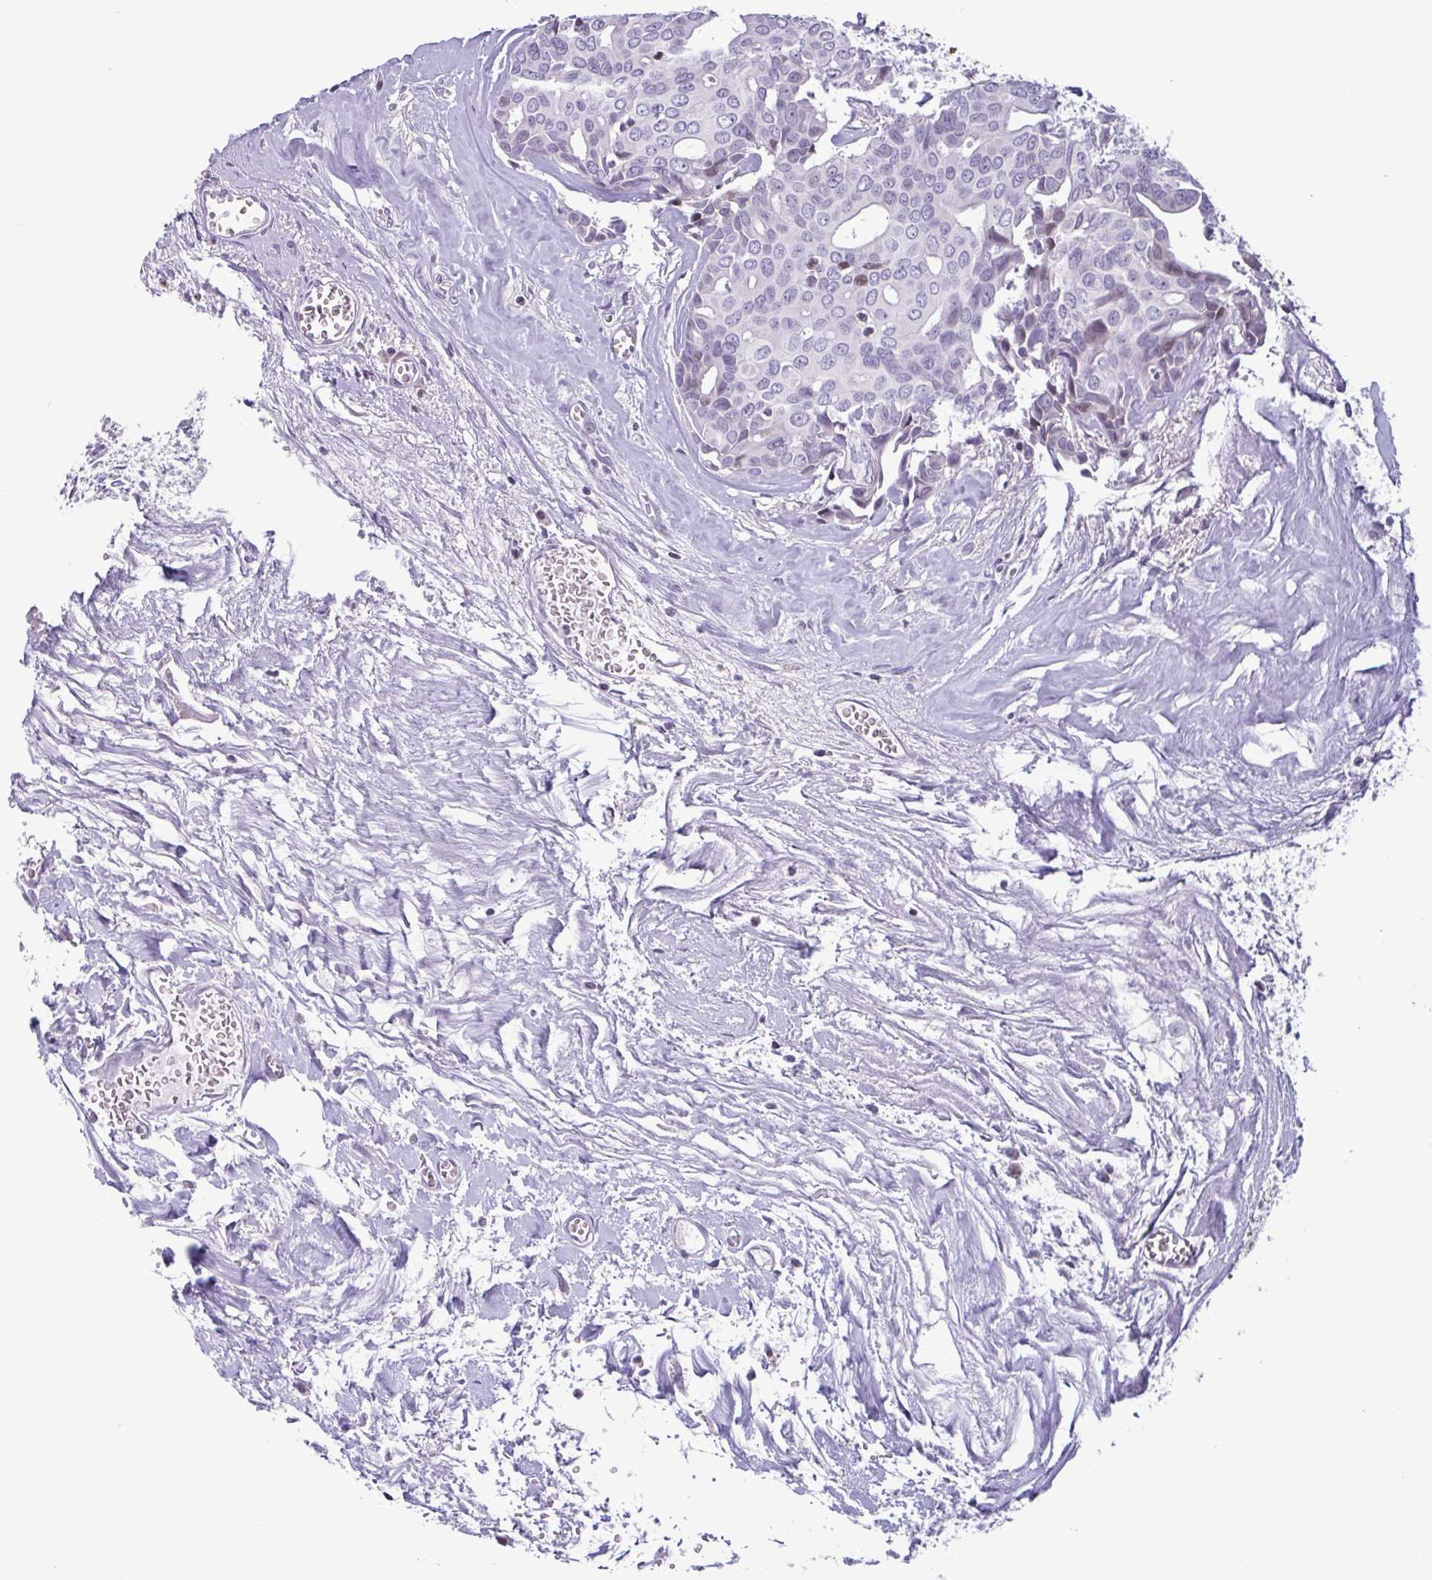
{"staining": {"intensity": "negative", "quantity": "none", "location": "none"}, "tissue": "breast cancer", "cell_type": "Tumor cells", "image_type": "cancer", "snomed": [{"axis": "morphology", "description": "Duct carcinoma"}, {"axis": "topography", "description": "Breast"}], "caption": "The micrograph reveals no staining of tumor cells in intraductal carcinoma (breast).", "gene": "IRF1", "patient": {"sex": "female", "age": 54}}